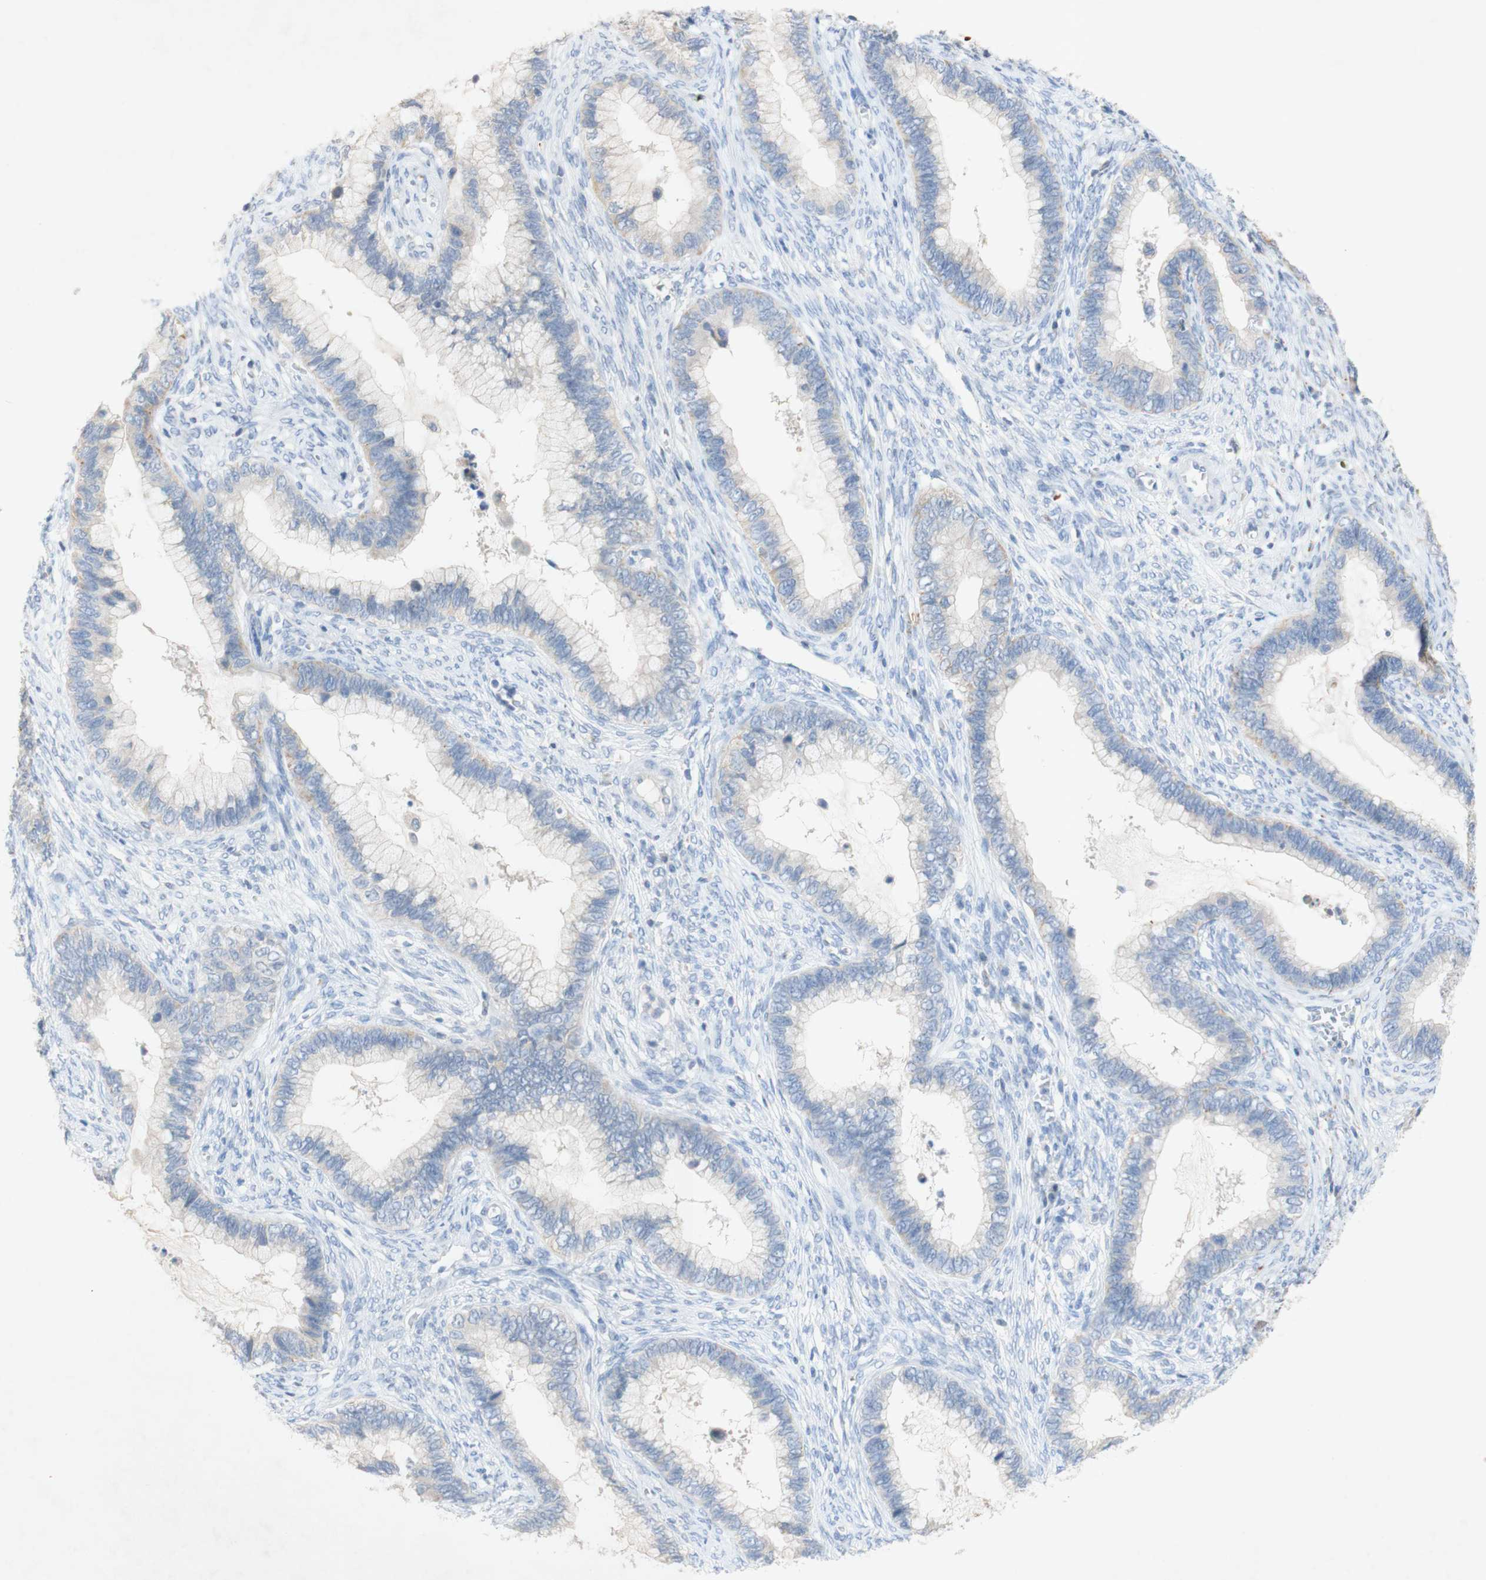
{"staining": {"intensity": "negative", "quantity": "none", "location": "none"}, "tissue": "cervical cancer", "cell_type": "Tumor cells", "image_type": "cancer", "snomed": [{"axis": "morphology", "description": "Adenocarcinoma, NOS"}, {"axis": "topography", "description": "Cervix"}], "caption": "The histopathology image reveals no staining of tumor cells in cervical cancer.", "gene": "EPO", "patient": {"sex": "female", "age": 44}}